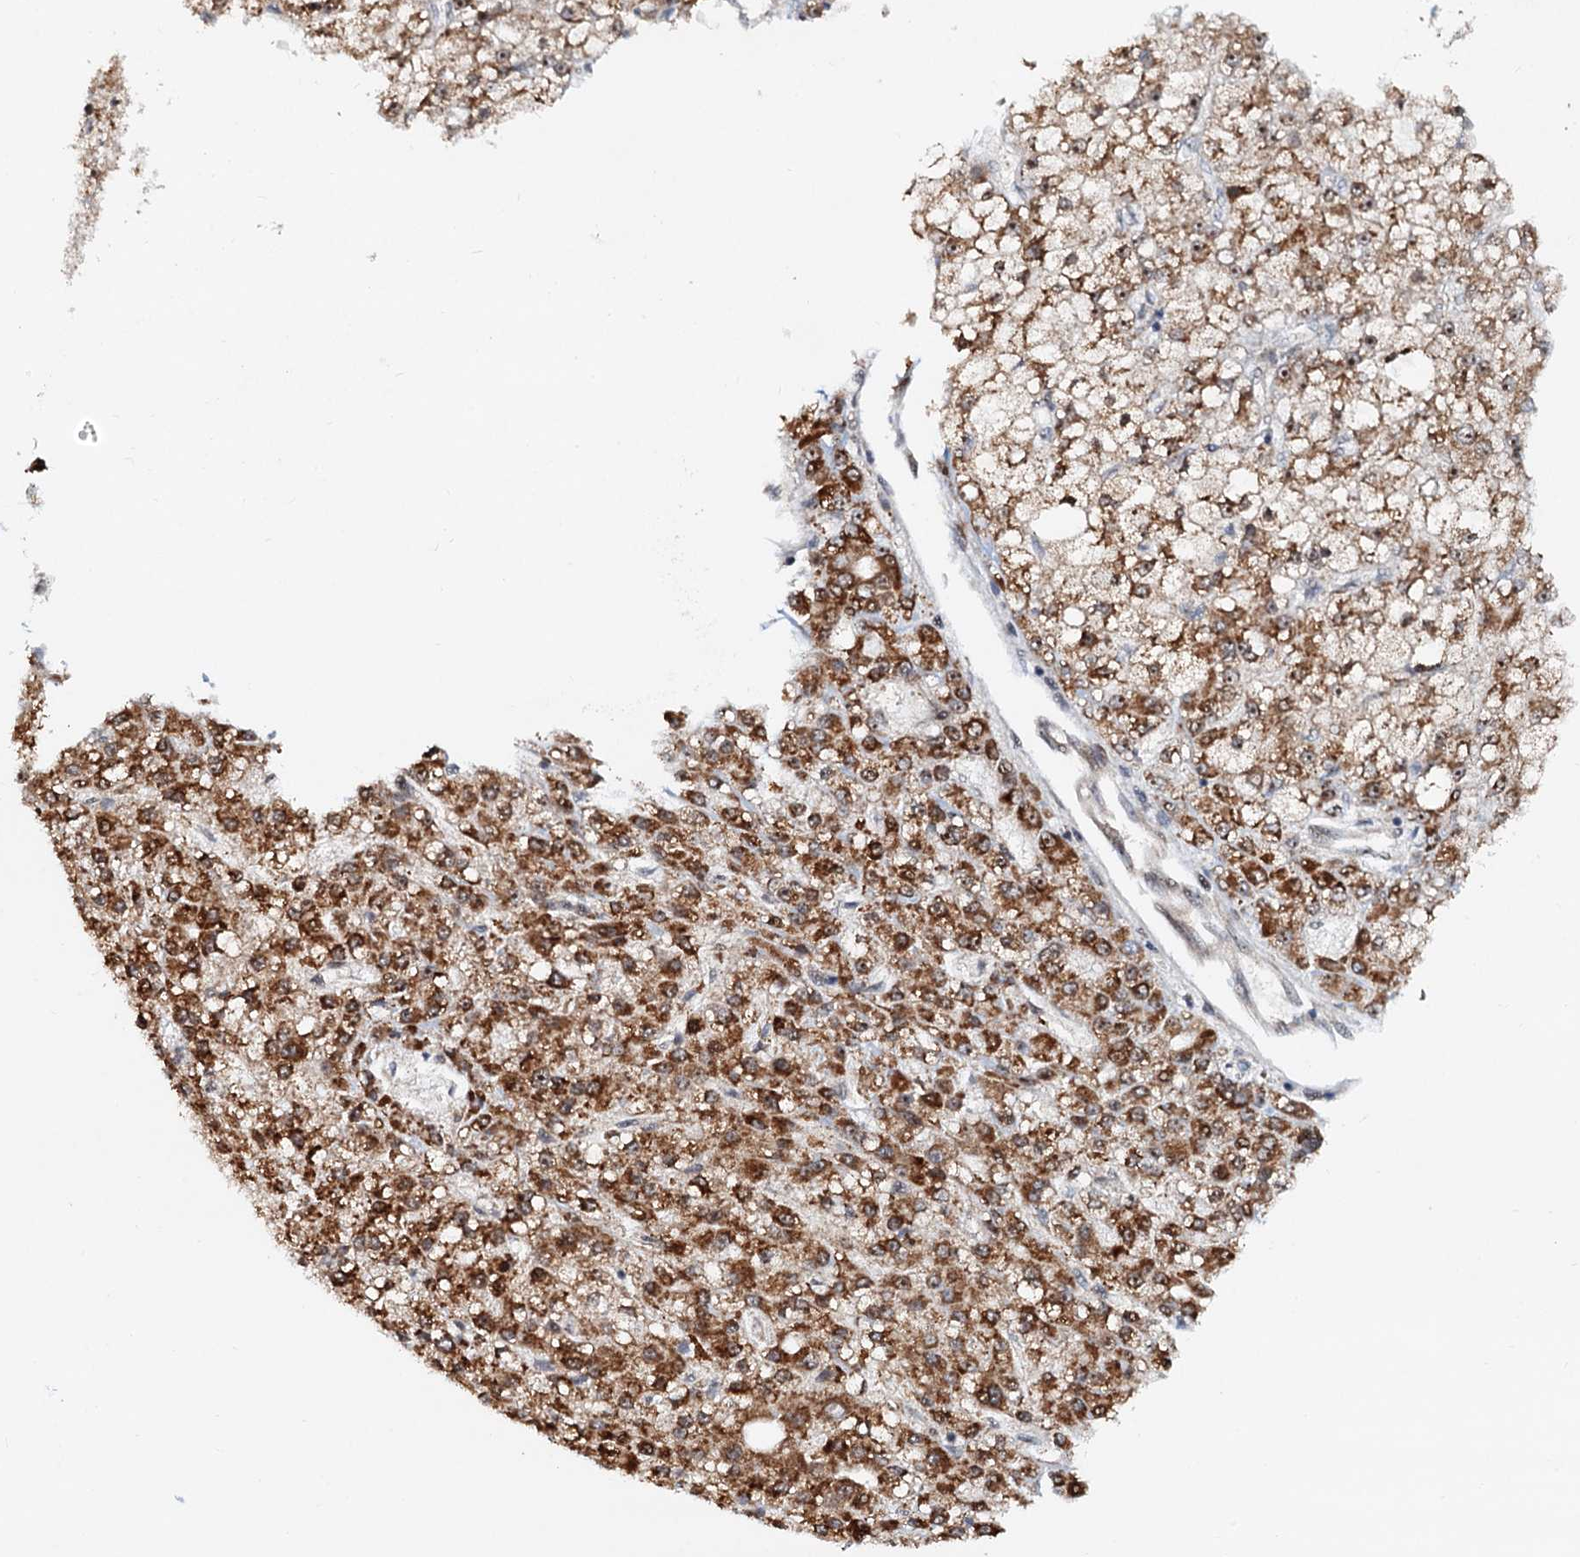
{"staining": {"intensity": "moderate", "quantity": ">75%", "location": "cytoplasmic/membranous"}, "tissue": "liver cancer", "cell_type": "Tumor cells", "image_type": "cancer", "snomed": [{"axis": "morphology", "description": "Carcinoma, Hepatocellular, NOS"}, {"axis": "topography", "description": "Liver"}], "caption": "Human hepatocellular carcinoma (liver) stained for a protein (brown) exhibits moderate cytoplasmic/membranous positive expression in about >75% of tumor cells.", "gene": "DNAJC21", "patient": {"sex": "male", "age": 67}}